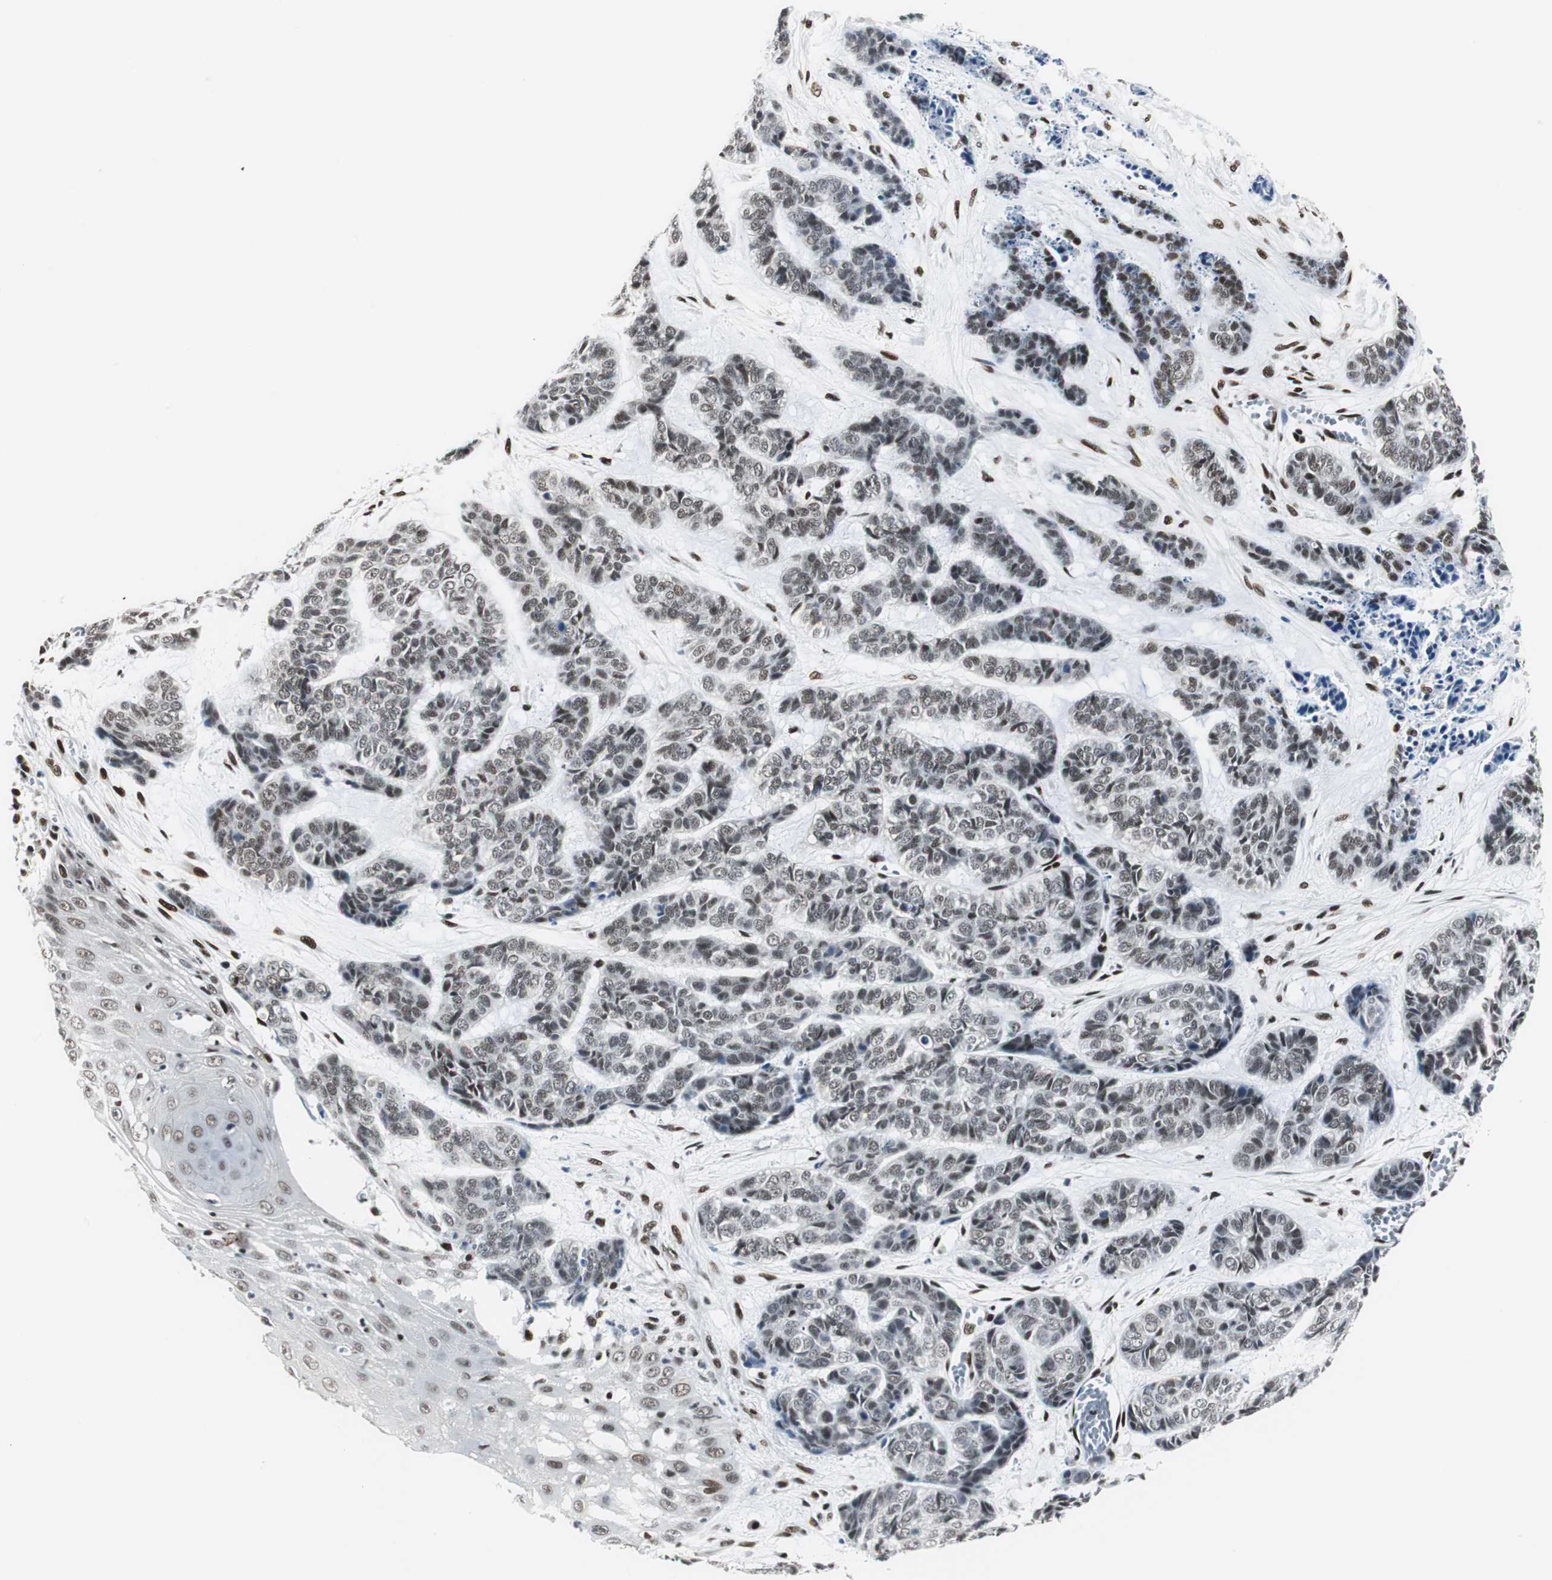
{"staining": {"intensity": "moderate", "quantity": ">75%", "location": "nuclear"}, "tissue": "skin cancer", "cell_type": "Tumor cells", "image_type": "cancer", "snomed": [{"axis": "morphology", "description": "Basal cell carcinoma"}, {"axis": "topography", "description": "Skin"}], "caption": "Immunohistochemical staining of human skin basal cell carcinoma exhibits moderate nuclear protein staining in about >75% of tumor cells. (Stains: DAB in brown, nuclei in blue, Microscopy: brightfield microscopy at high magnification).", "gene": "MEF2D", "patient": {"sex": "female", "age": 64}}